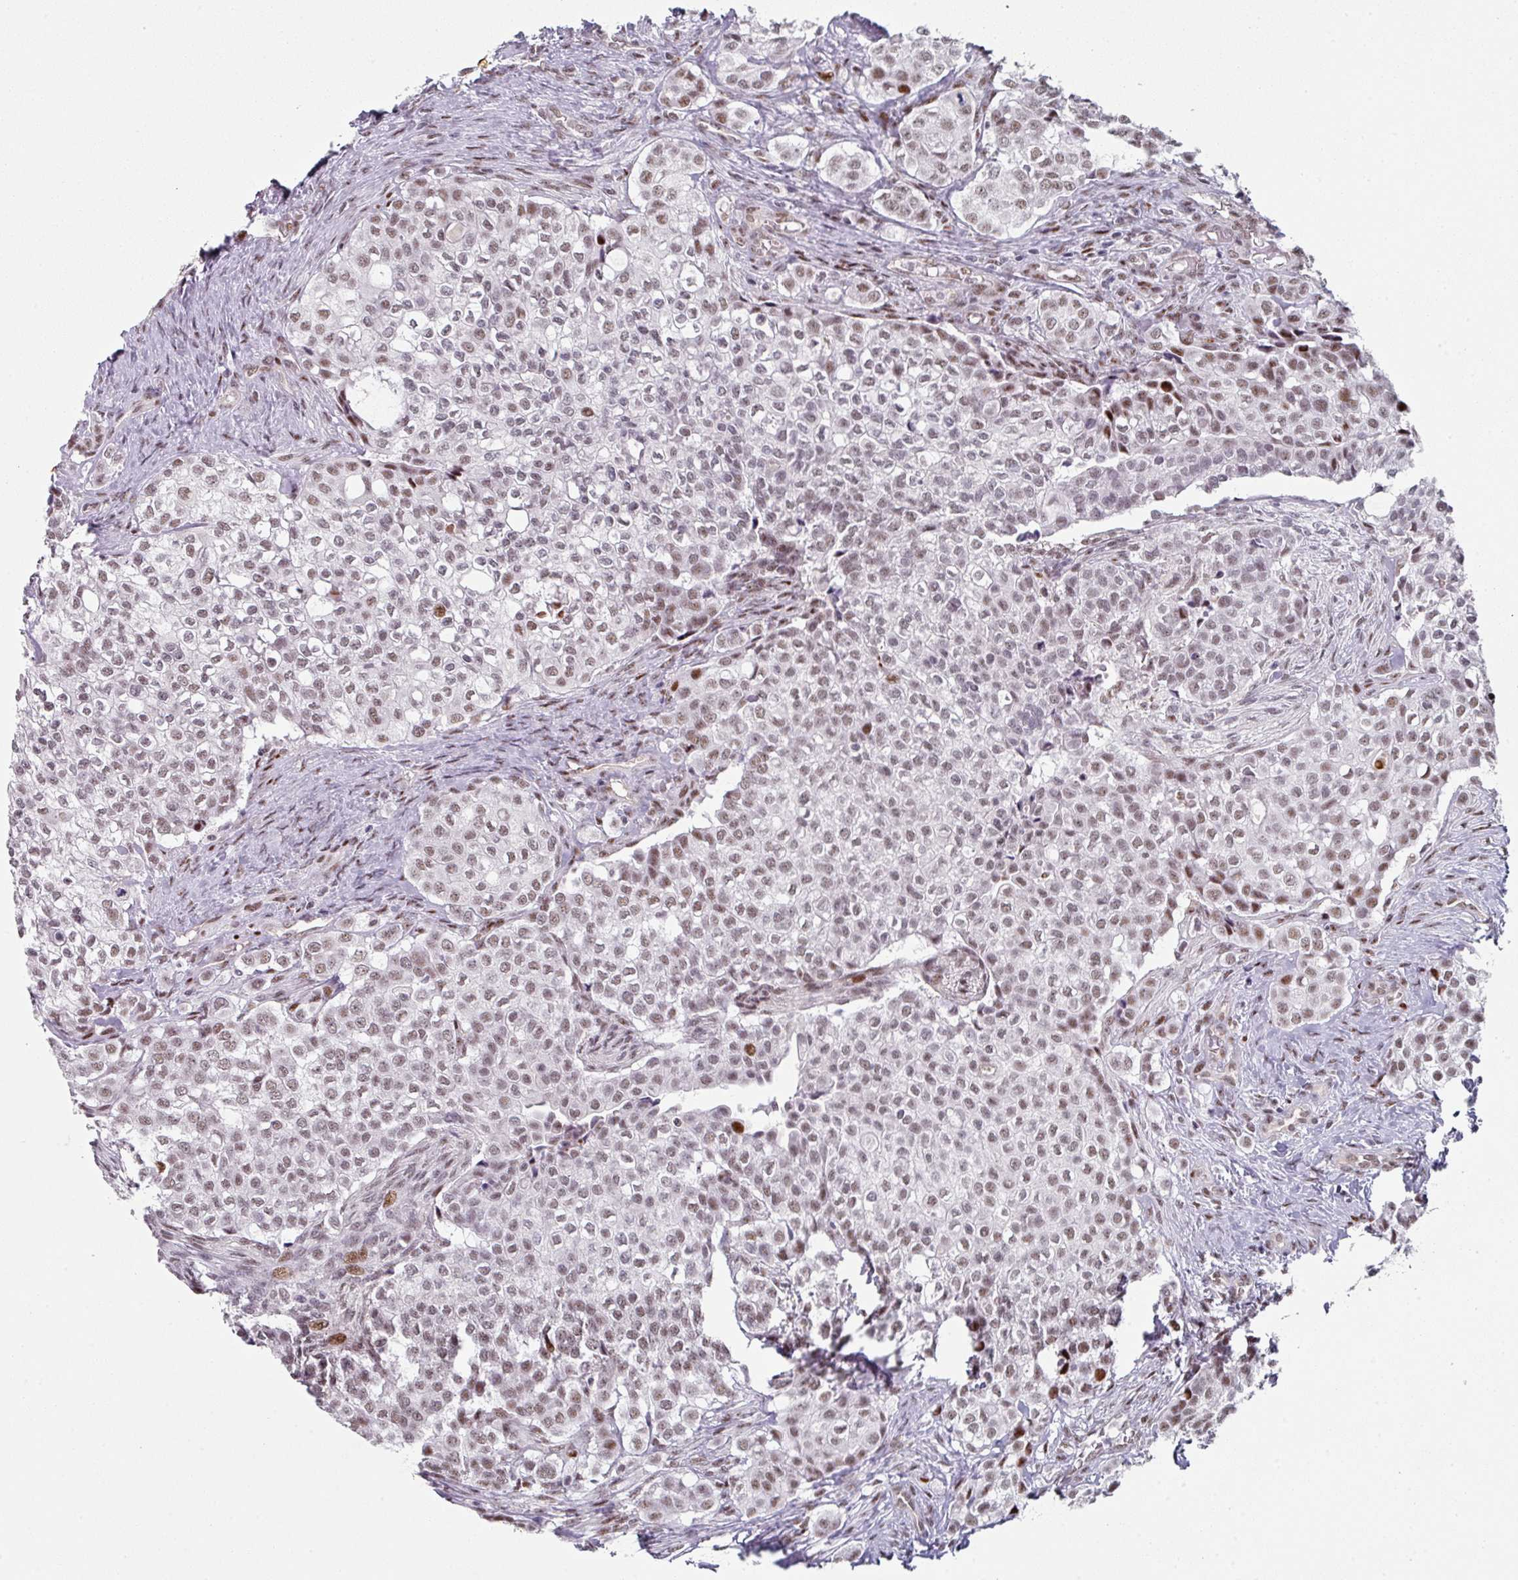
{"staining": {"intensity": "moderate", "quantity": ">75%", "location": "nuclear"}, "tissue": "head and neck cancer", "cell_type": "Tumor cells", "image_type": "cancer", "snomed": [{"axis": "morphology", "description": "Adenocarcinoma, NOS"}, {"axis": "topography", "description": "Head-Neck"}], "caption": "This is a photomicrograph of immunohistochemistry staining of adenocarcinoma (head and neck), which shows moderate expression in the nuclear of tumor cells.", "gene": "SF3B5", "patient": {"sex": "male", "age": 81}}